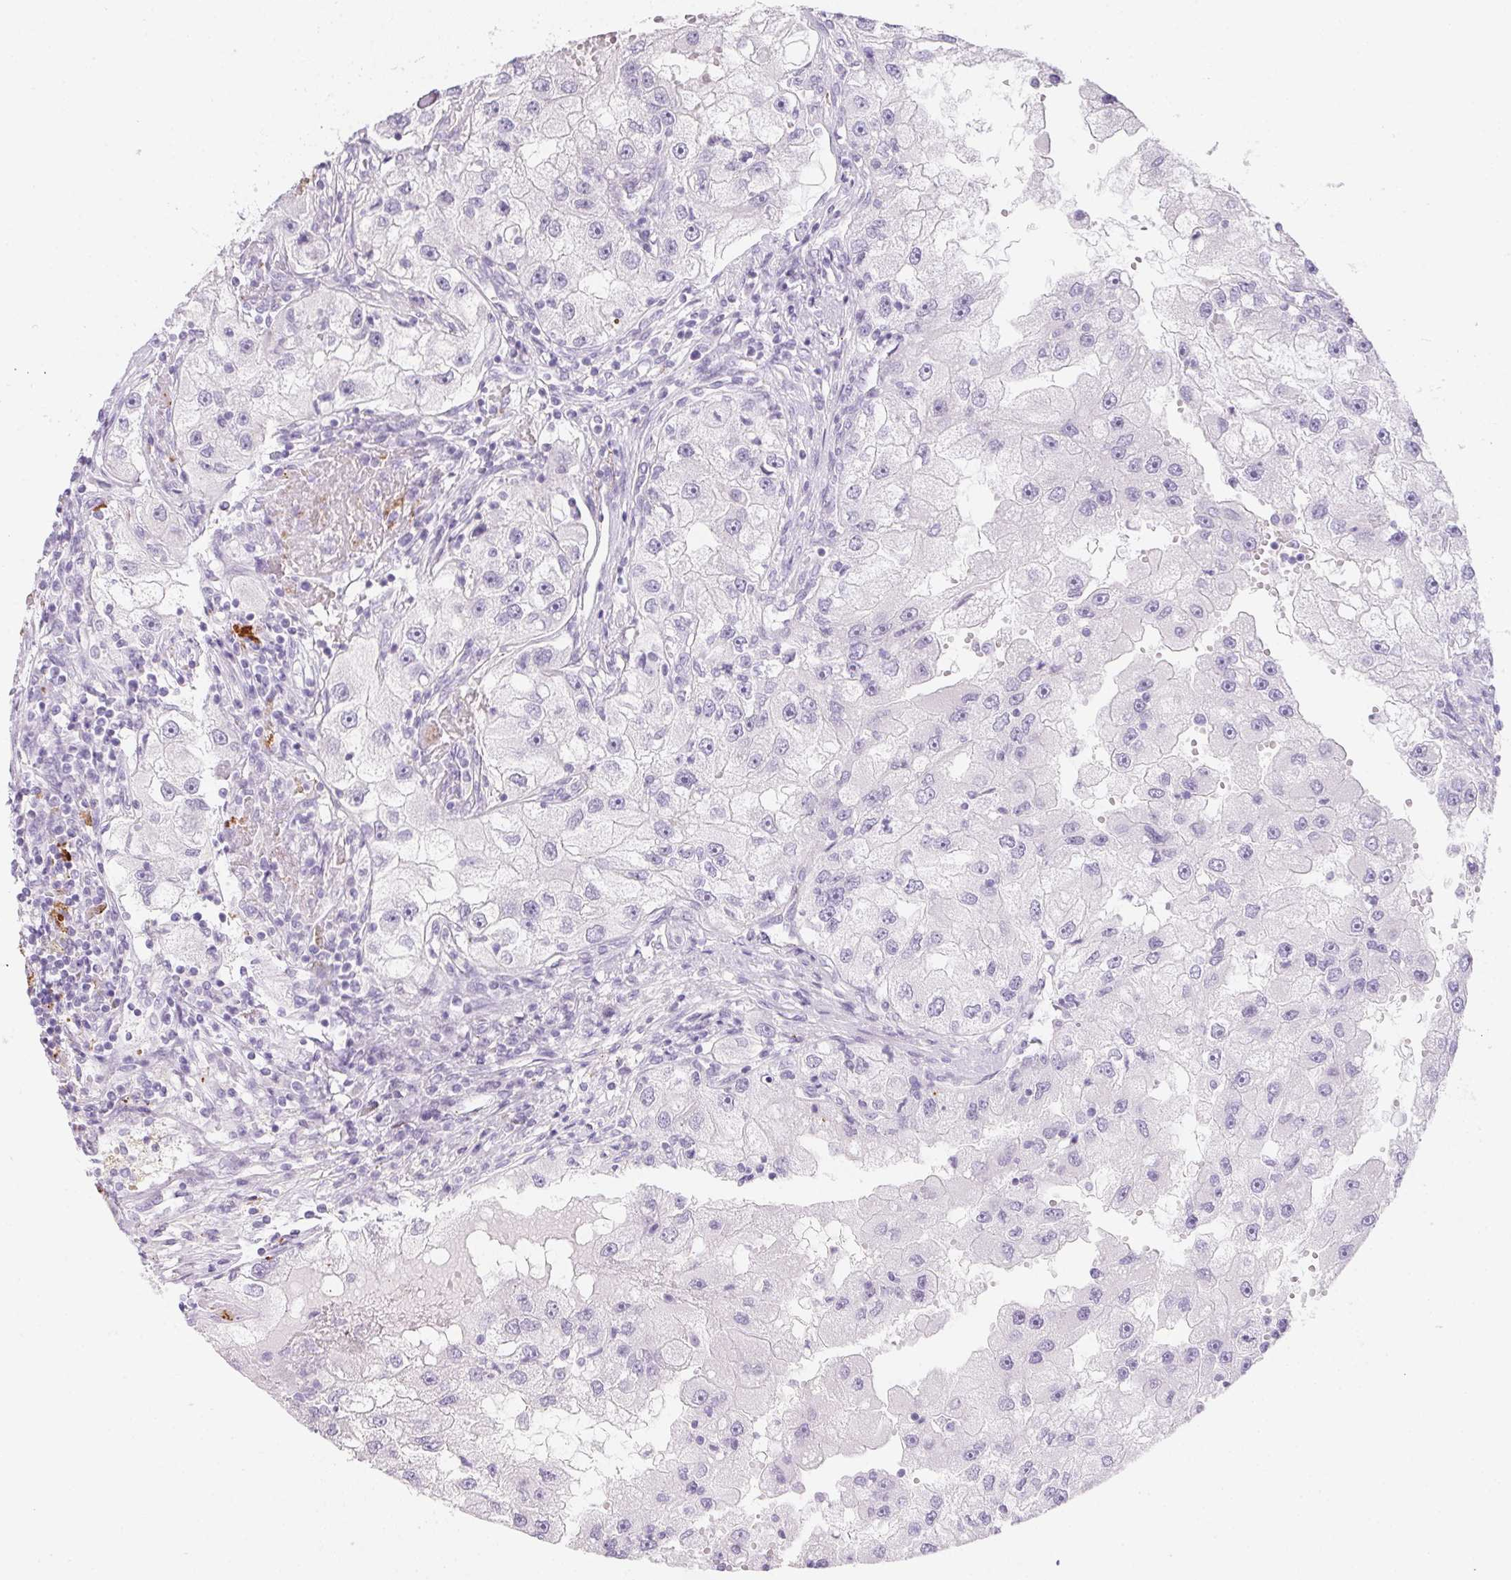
{"staining": {"intensity": "negative", "quantity": "none", "location": "none"}, "tissue": "renal cancer", "cell_type": "Tumor cells", "image_type": "cancer", "snomed": [{"axis": "morphology", "description": "Adenocarcinoma, NOS"}, {"axis": "topography", "description": "Kidney"}], "caption": "Human renal adenocarcinoma stained for a protein using immunohistochemistry (IHC) displays no staining in tumor cells.", "gene": "MYL4", "patient": {"sex": "male", "age": 63}}